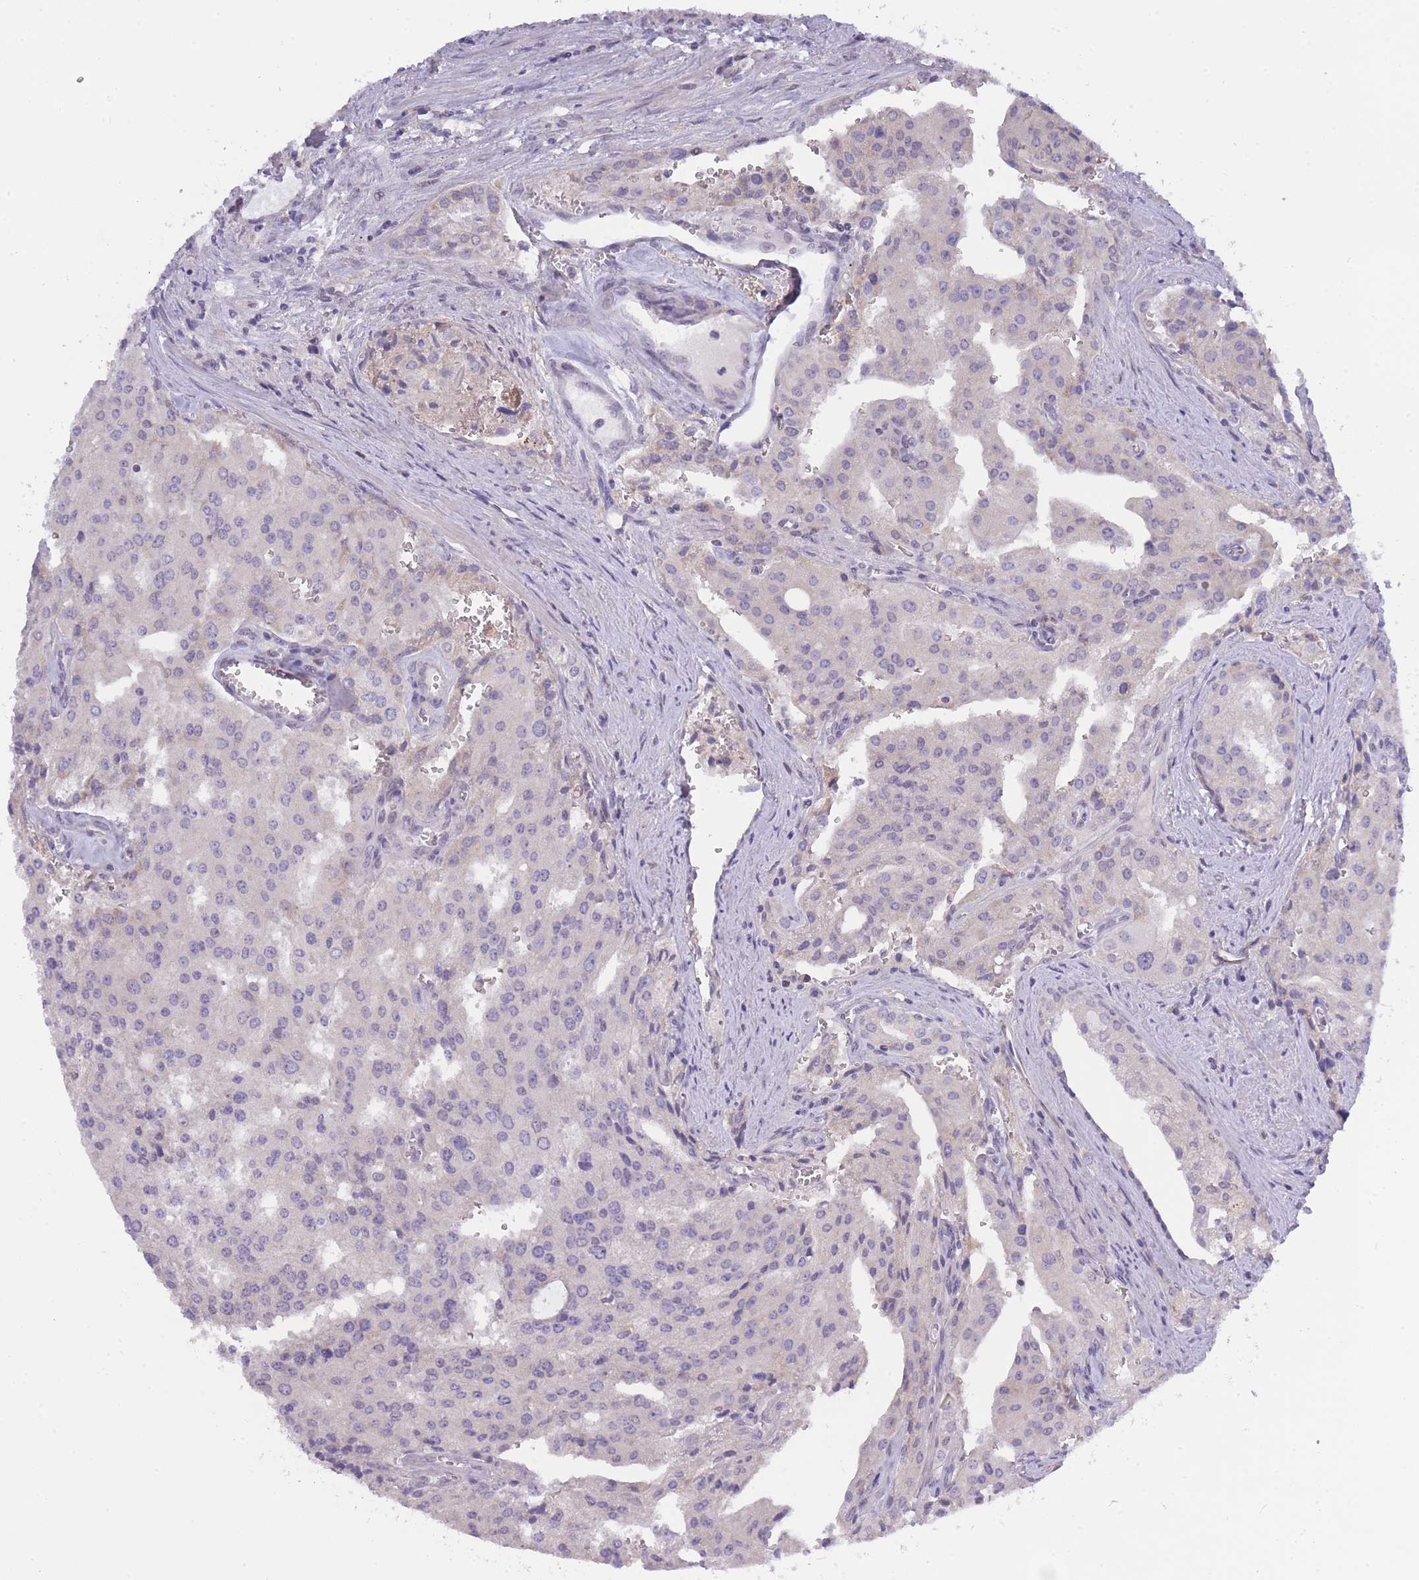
{"staining": {"intensity": "negative", "quantity": "none", "location": "none"}, "tissue": "prostate cancer", "cell_type": "Tumor cells", "image_type": "cancer", "snomed": [{"axis": "morphology", "description": "Adenocarcinoma, High grade"}, {"axis": "topography", "description": "Prostate"}], "caption": "Immunohistochemistry of human prostate cancer displays no positivity in tumor cells.", "gene": "PRR23B", "patient": {"sex": "male", "age": 68}}